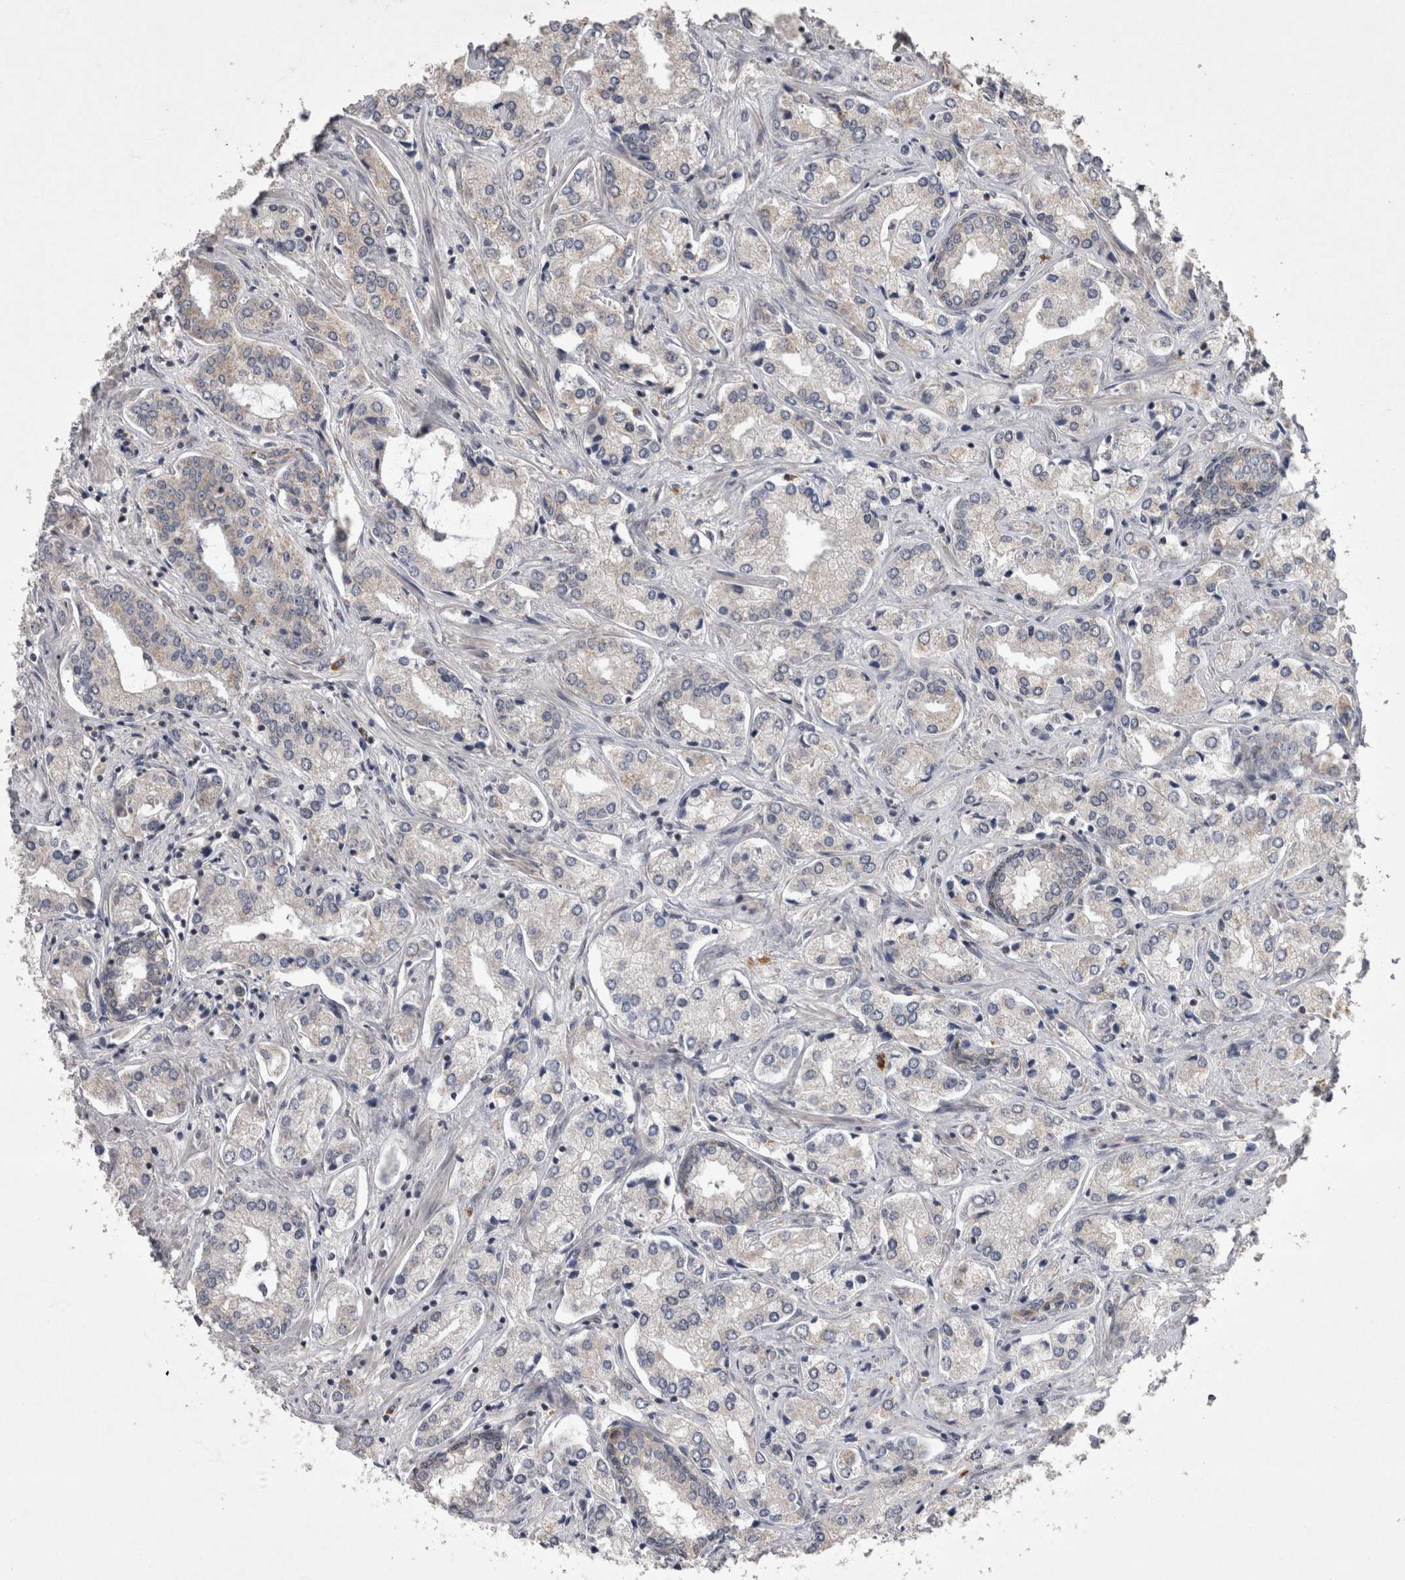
{"staining": {"intensity": "negative", "quantity": "none", "location": "none"}, "tissue": "prostate cancer", "cell_type": "Tumor cells", "image_type": "cancer", "snomed": [{"axis": "morphology", "description": "Adenocarcinoma, High grade"}, {"axis": "topography", "description": "Prostate"}], "caption": "DAB immunohistochemical staining of human prostate high-grade adenocarcinoma demonstrates no significant expression in tumor cells.", "gene": "TSPOAP1", "patient": {"sex": "male", "age": 66}}